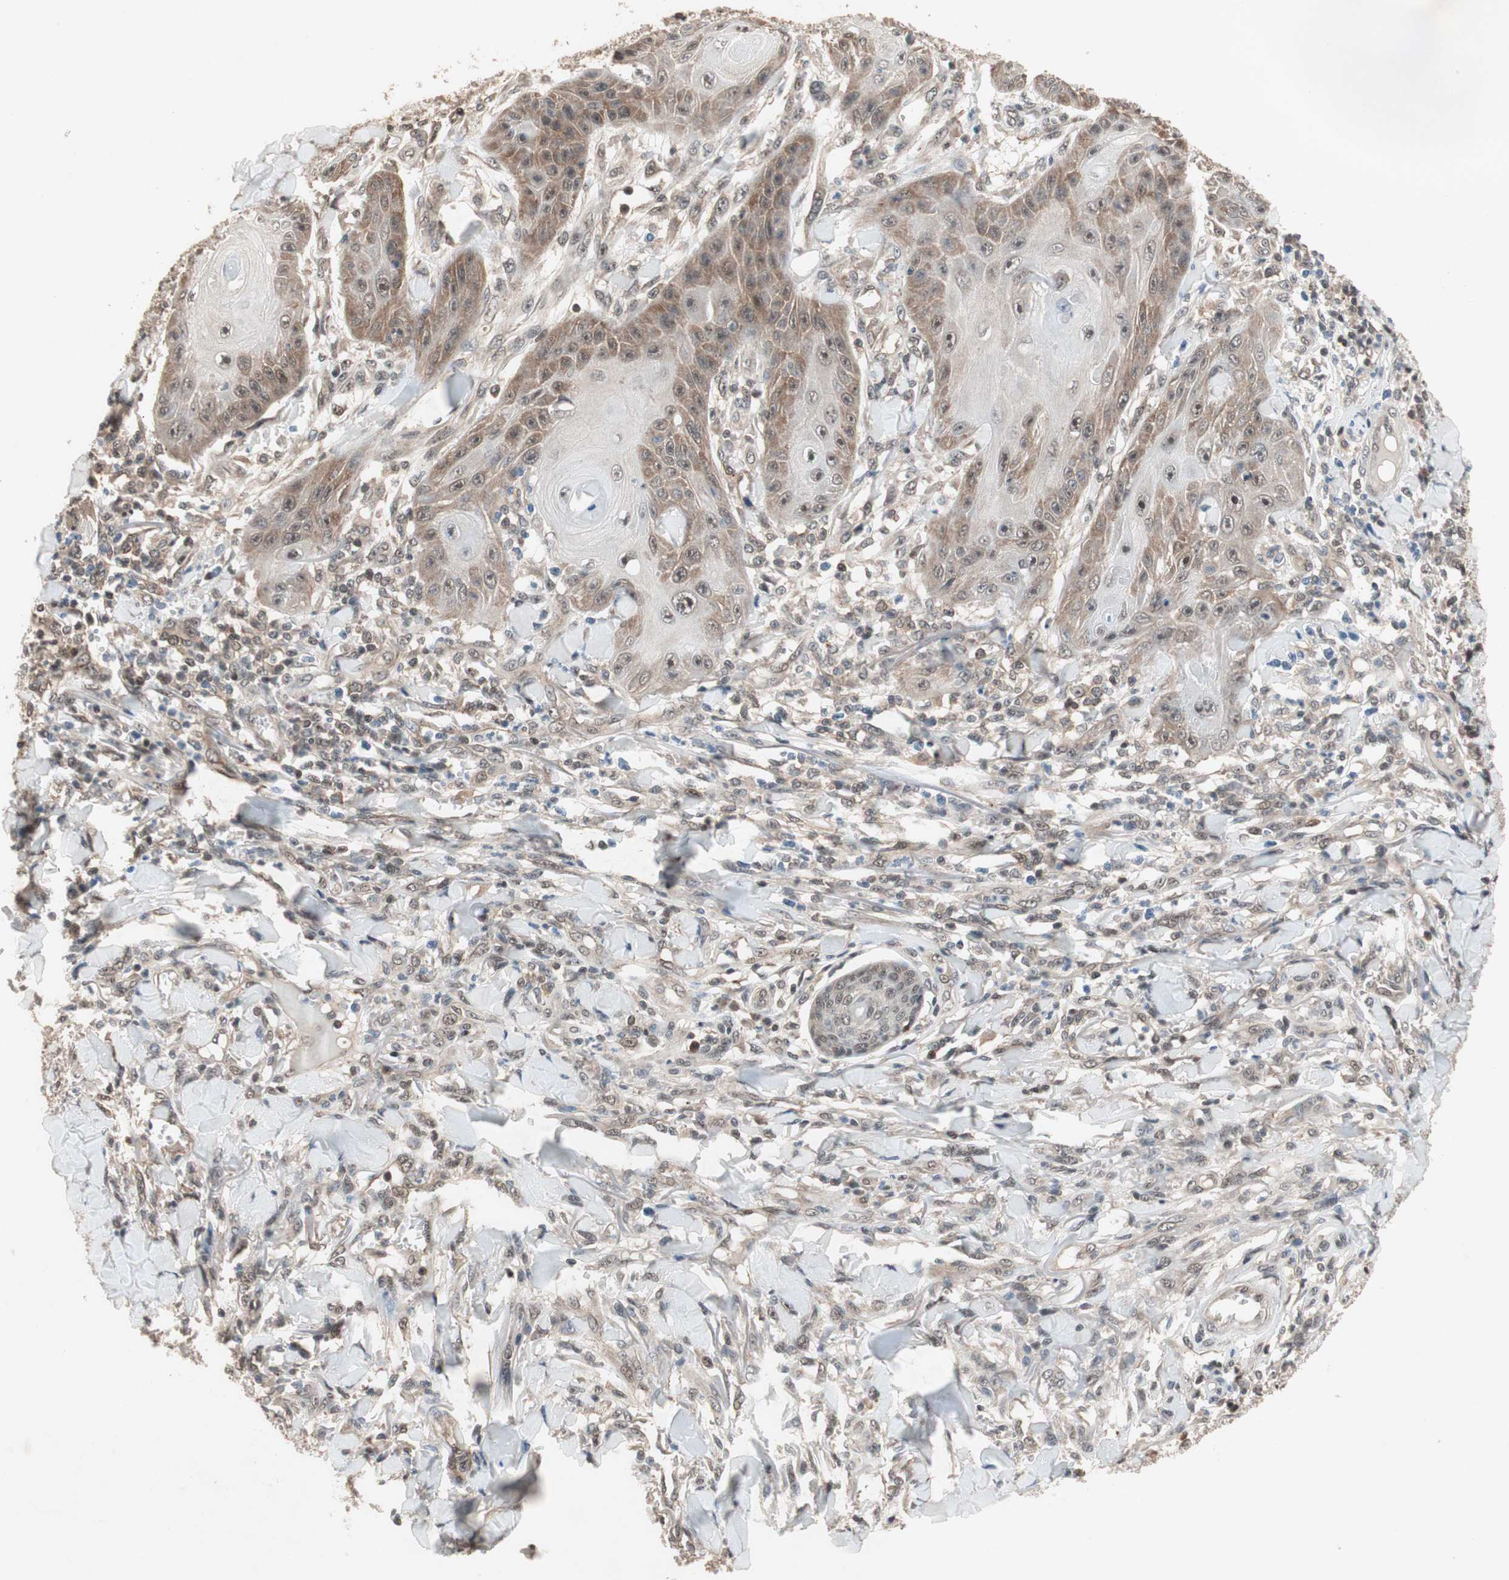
{"staining": {"intensity": "moderate", "quantity": ">75%", "location": "cytoplasmic/membranous,nuclear"}, "tissue": "skin cancer", "cell_type": "Tumor cells", "image_type": "cancer", "snomed": [{"axis": "morphology", "description": "Squamous cell carcinoma, NOS"}, {"axis": "topography", "description": "Skin"}], "caption": "Immunohistochemical staining of human skin cancer exhibits moderate cytoplasmic/membranous and nuclear protein staining in approximately >75% of tumor cells.", "gene": "GART", "patient": {"sex": "female", "age": 78}}